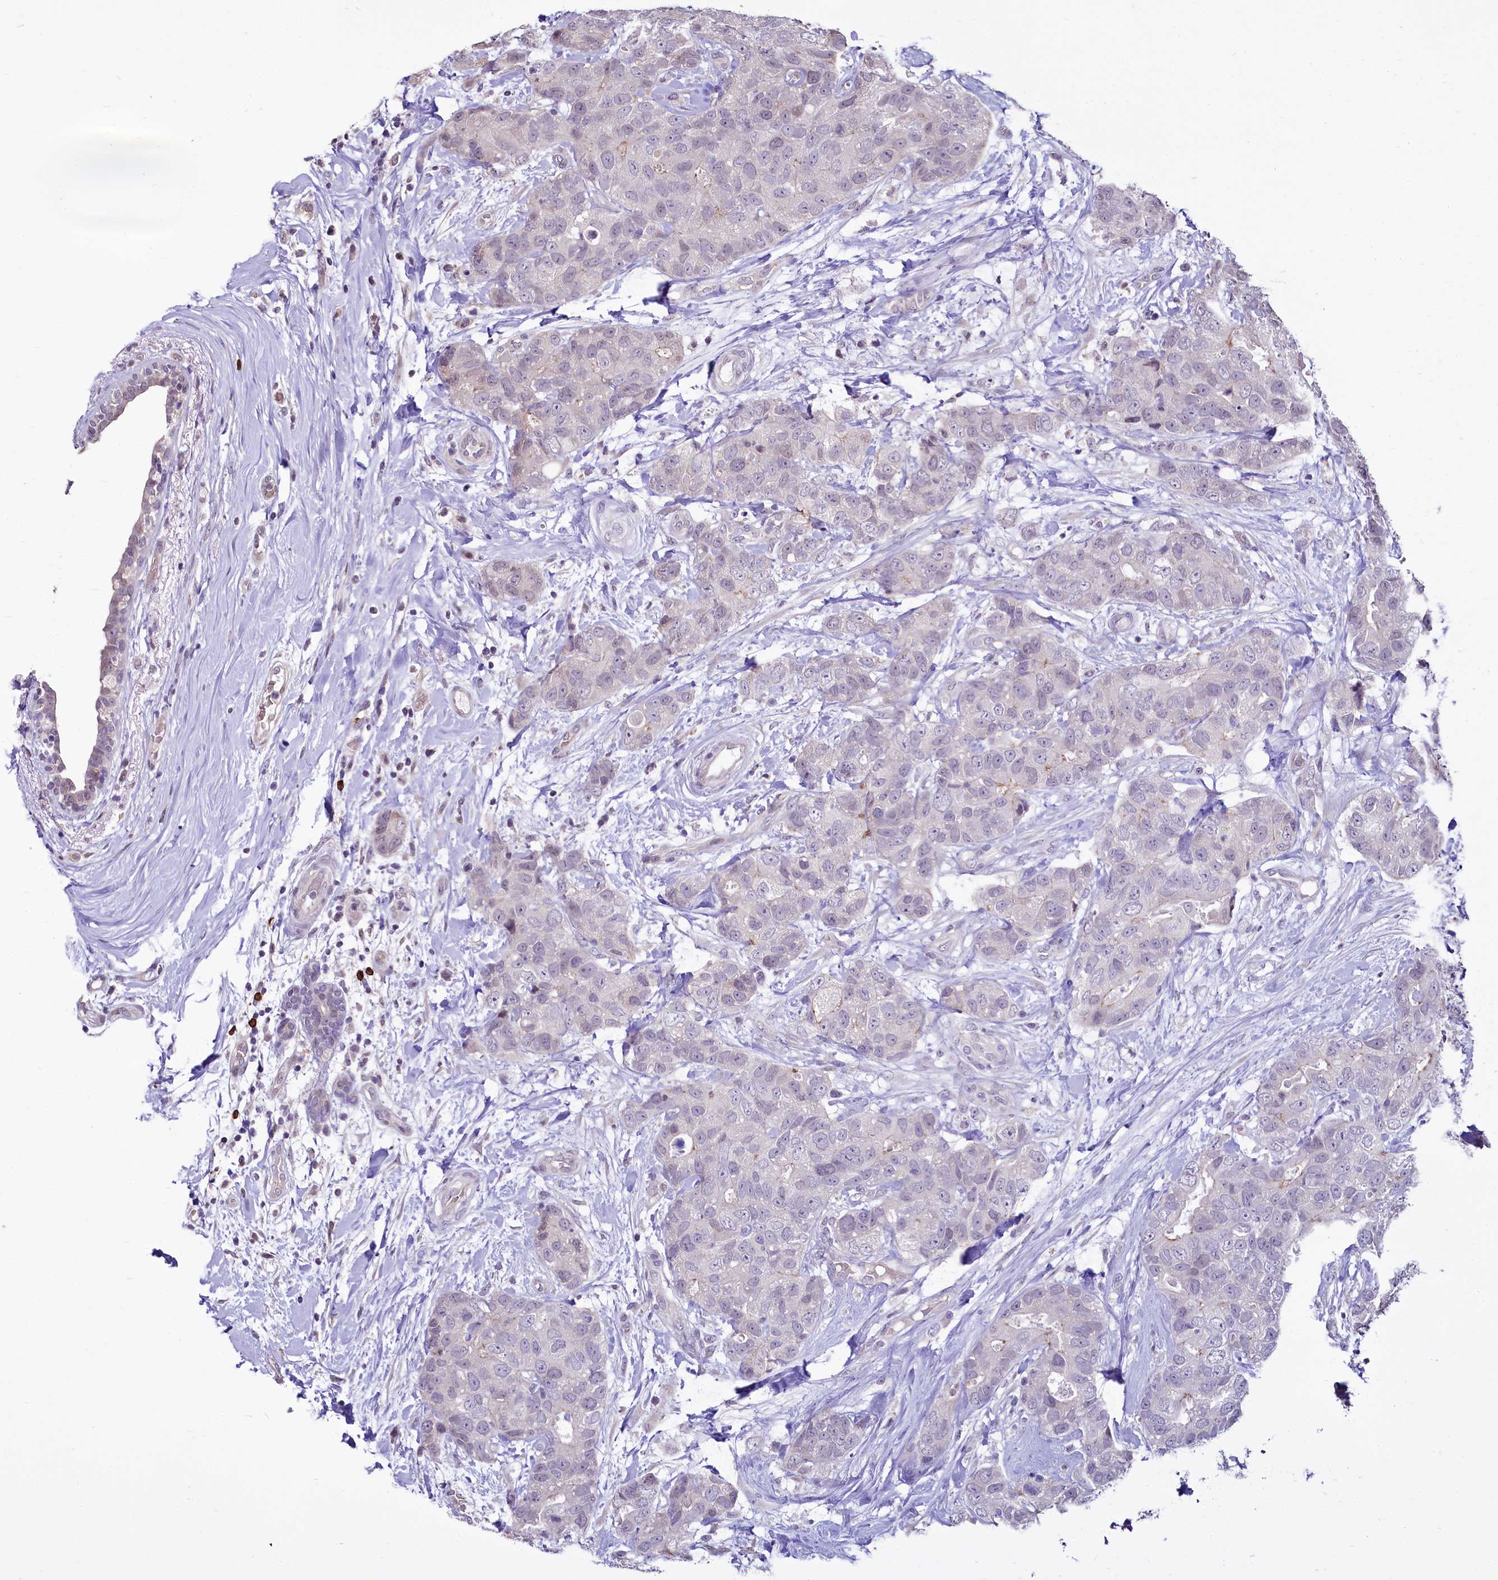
{"staining": {"intensity": "negative", "quantity": "none", "location": "none"}, "tissue": "breast cancer", "cell_type": "Tumor cells", "image_type": "cancer", "snomed": [{"axis": "morphology", "description": "Duct carcinoma"}, {"axis": "topography", "description": "Breast"}], "caption": "Histopathology image shows no significant protein positivity in tumor cells of breast cancer (invasive ductal carcinoma). (DAB immunohistochemistry (IHC) with hematoxylin counter stain).", "gene": "BANK1", "patient": {"sex": "female", "age": 62}}